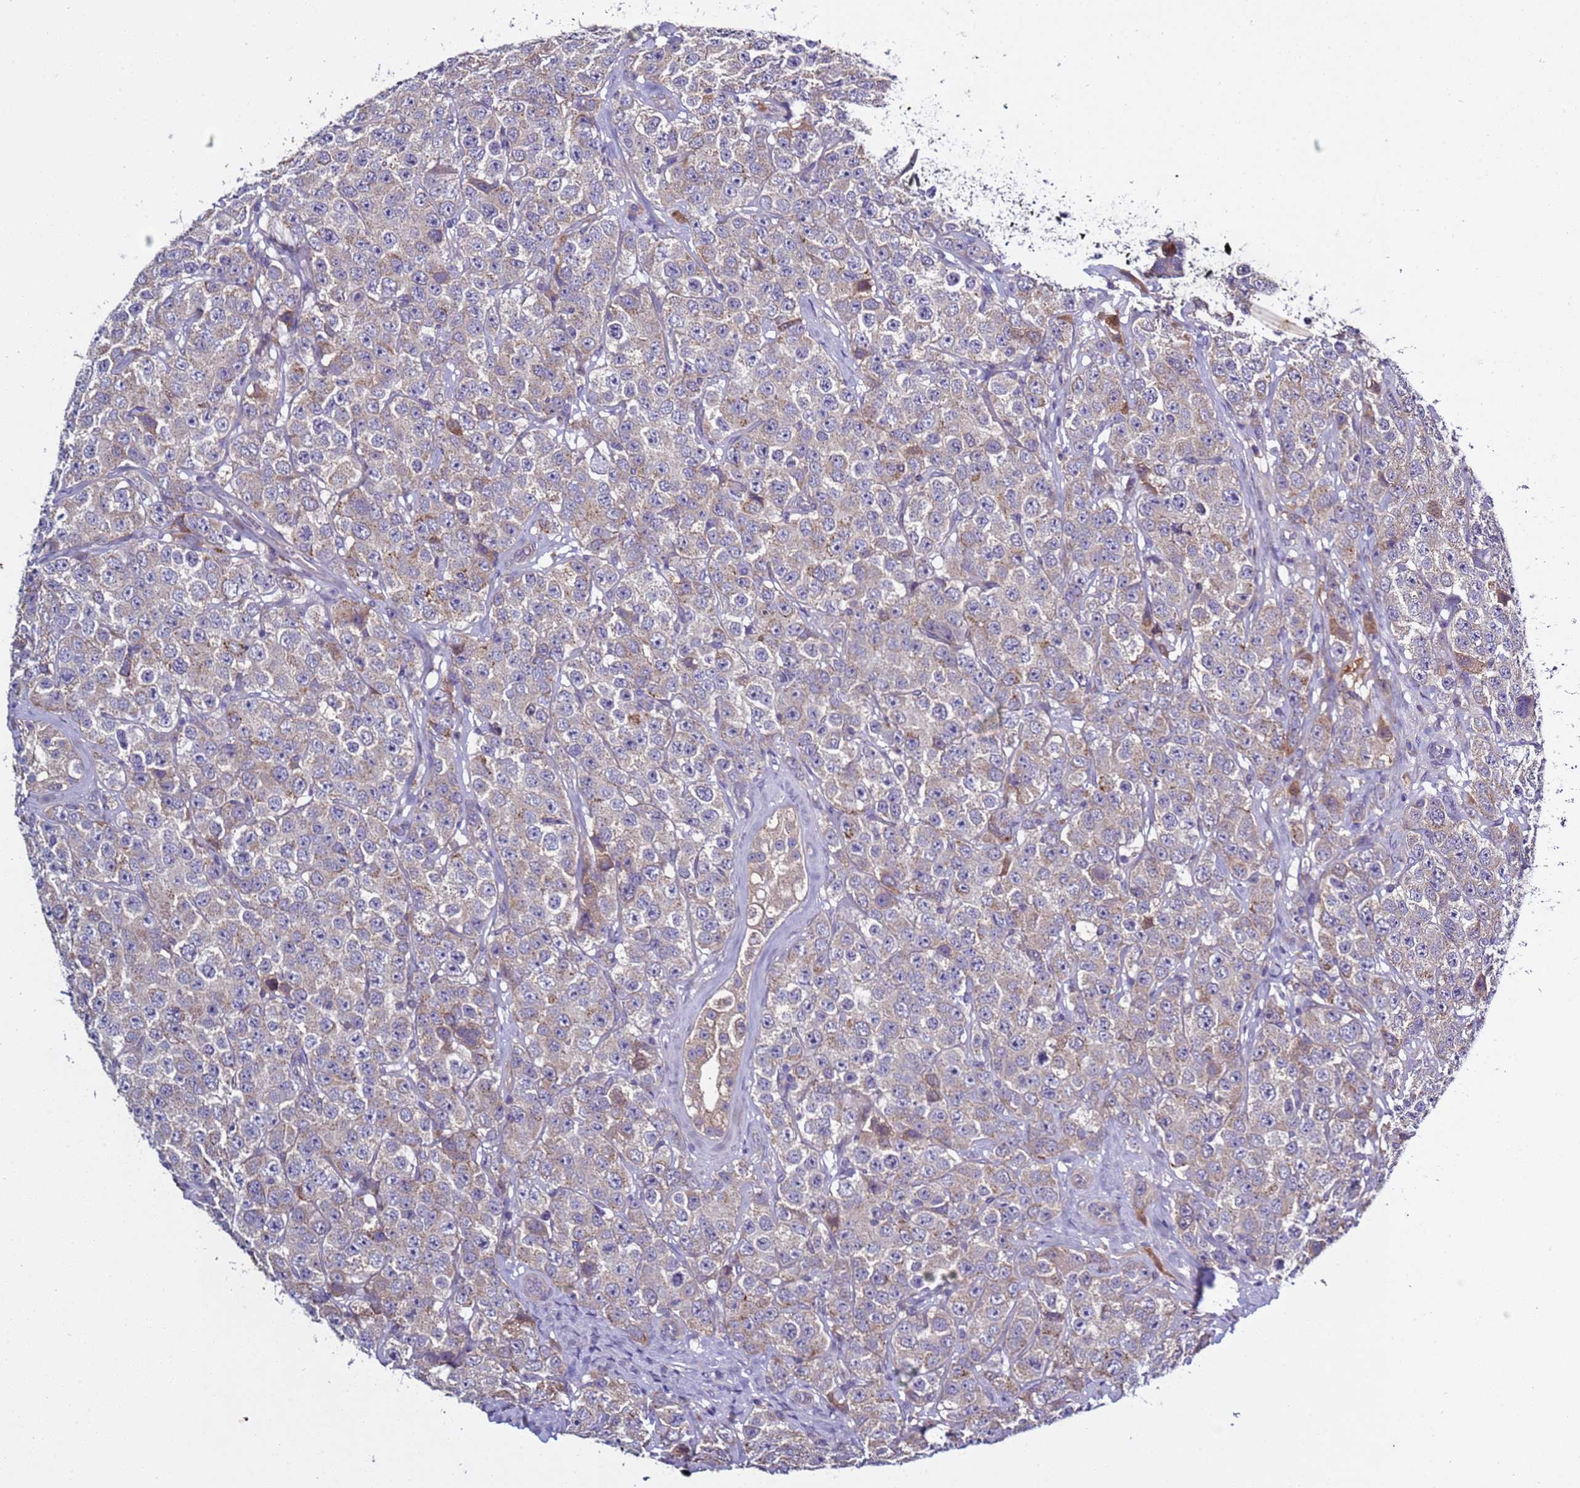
{"staining": {"intensity": "weak", "quantity": "<25%", "location": "cytoplasmic/membranous"}, "tissue": "testis cancer", "cell_type": "Tumor cells", "image_type": "cancer", "snomed": [{"axis": "morphology", "description": "Seminoma, NOS"}, {"axis": "topography", "description": "Testis"}], "caption": "DAB immunohistochemical staining of human testis cancer shows no significant staining in tumor cells. (Brightfield microscopy of DAB (3,3'-diaminobenzidine) IHC at high magnification).", "gene": "RABL2B", "patient": {"sex": "male", "age": 28}}